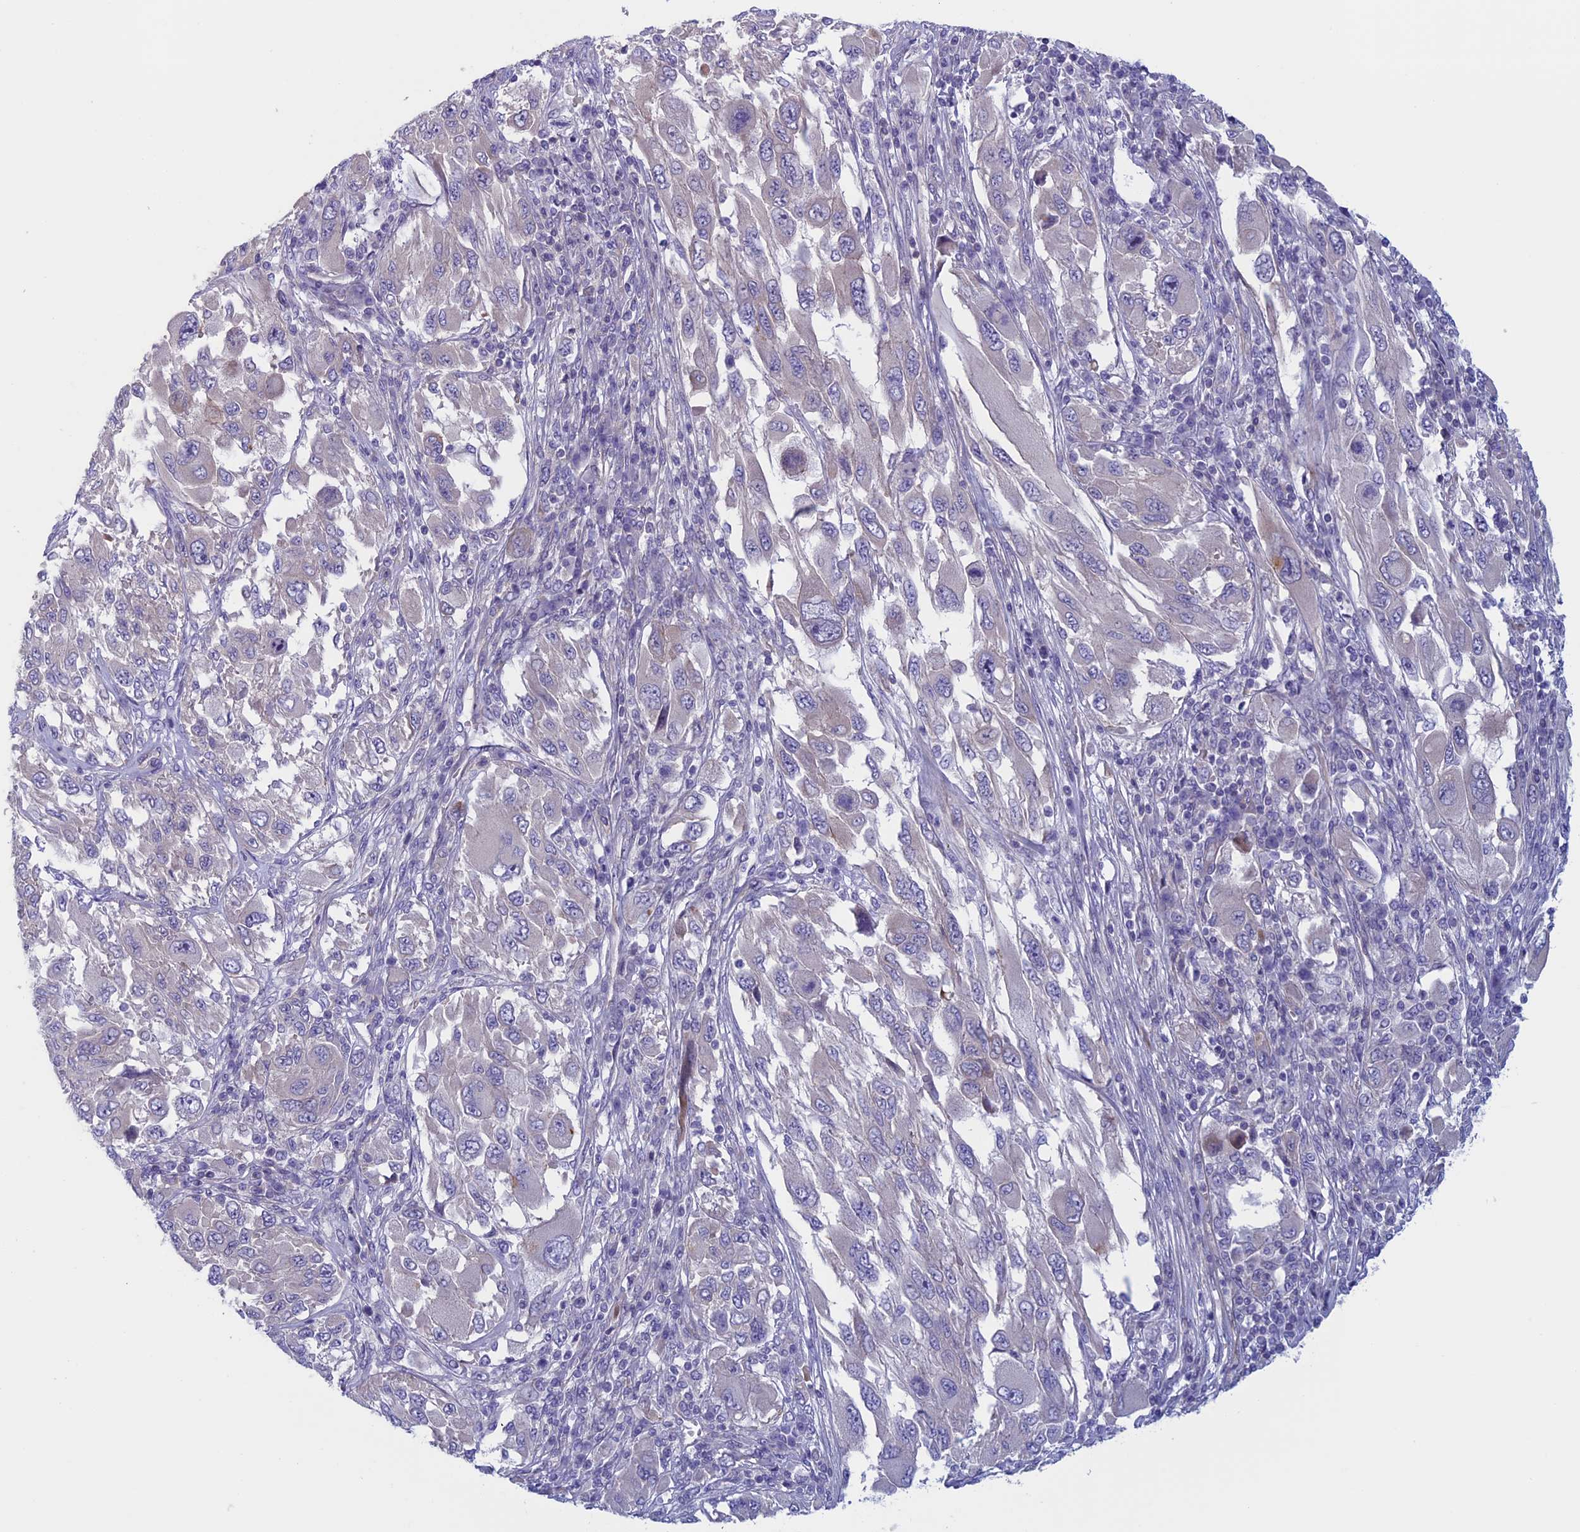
{"staining": {"intensity": "negative", "quantity": "none", "location": "none"}, "tissue": "melanoma", "cell_type": "Tumor cells", "image_type": "cancer", "snomed": [{"axis": "morphology", "description": "Malignant melanoma, NOS"}, {"axis": "topography", "description": "Skin"}], "caption": "Melanoma was stained to show a protein in brown. There is no significant positivity in tumor cells. The staining was performed using DAB (3,3'-diaminobenzidine) to visualize the protein expression in brown, while the nuclei were stained in blue with hematoxylin (Magnification: 20x).", "gene": "CNOT6L", "patient": {"sex": "female", "age": 91}}